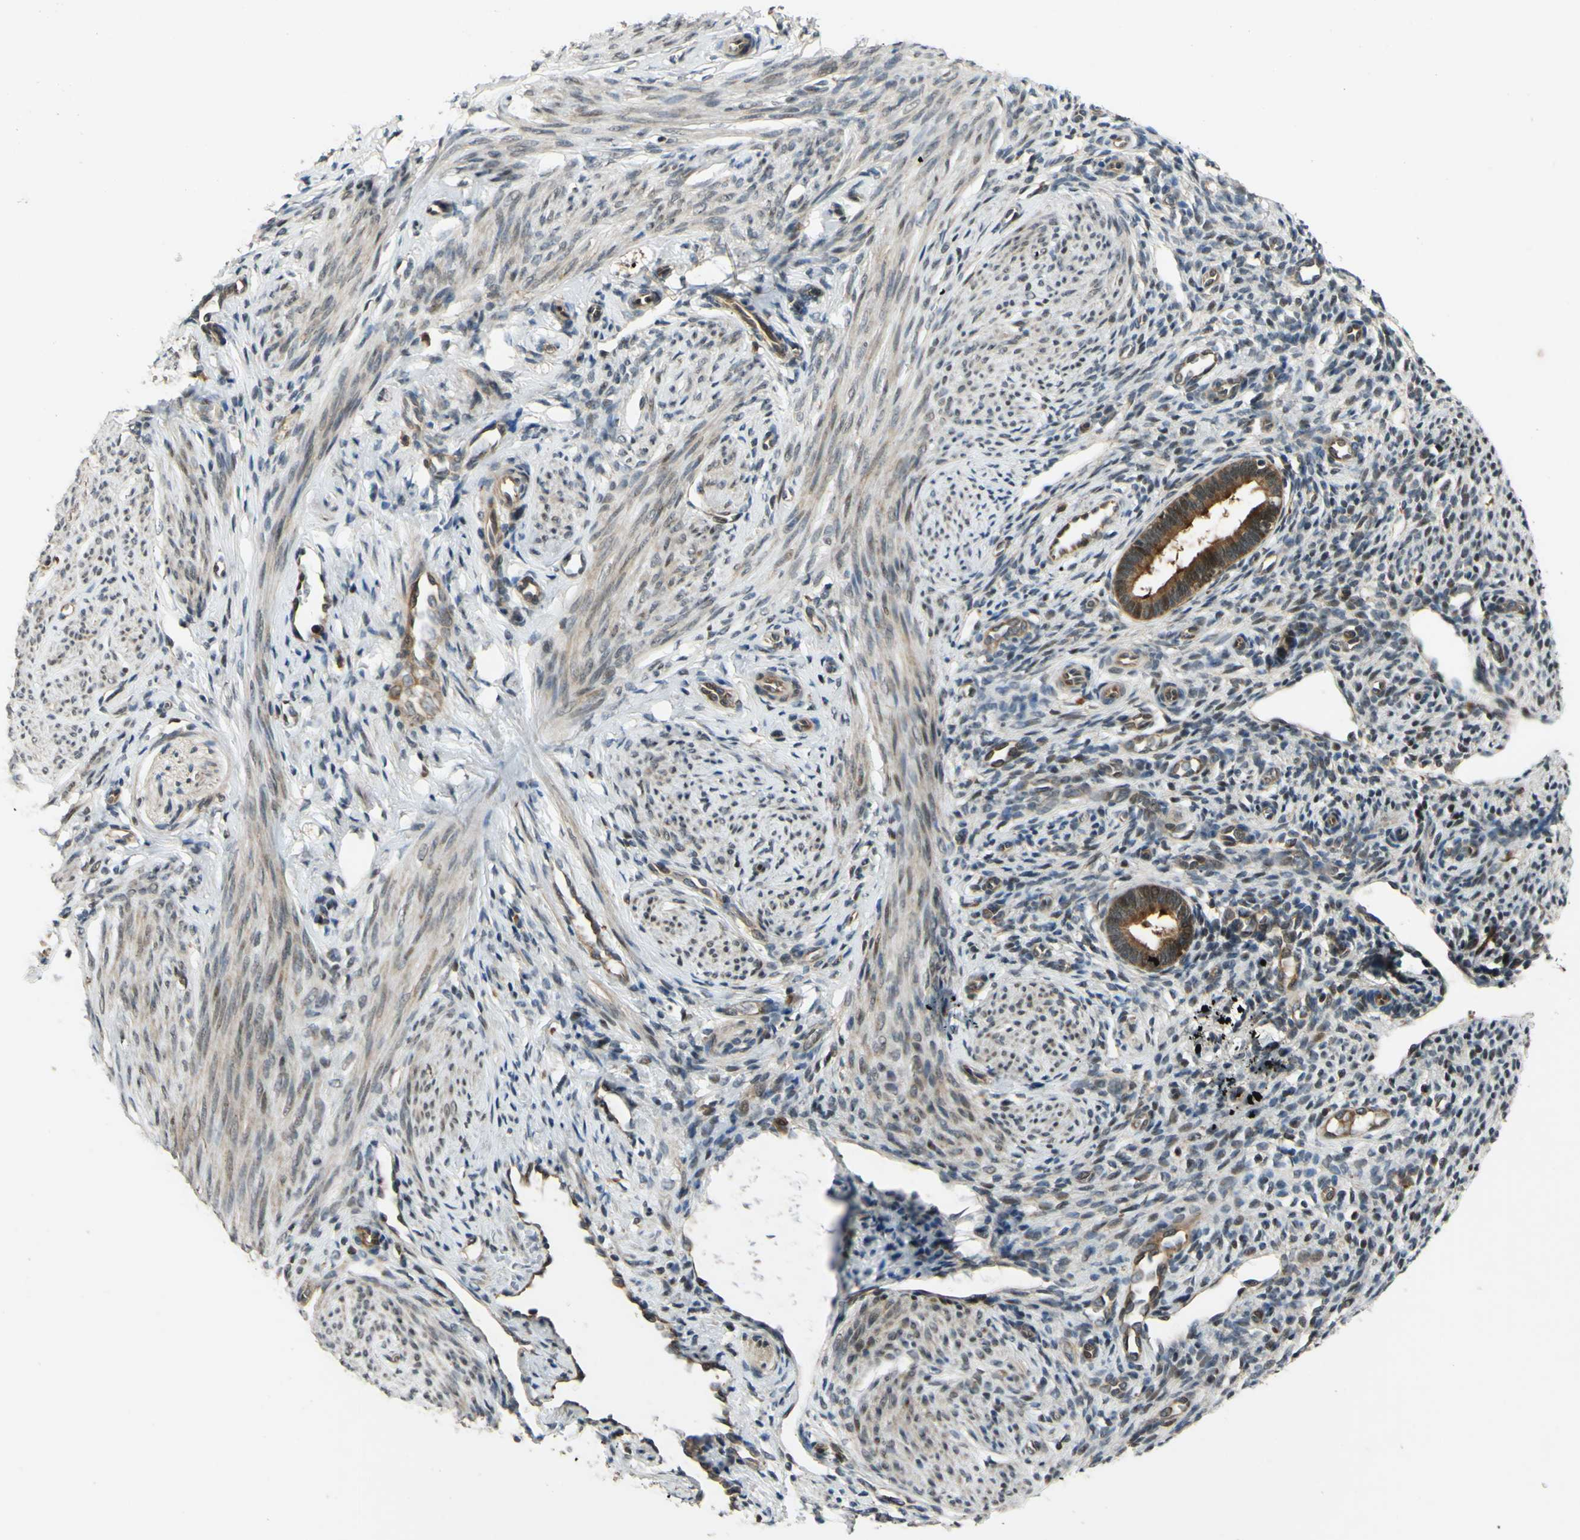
{"staining": {"intensity": "weak", "quantity": "25%-75%", "location": "cytoplasmic/membranous,nuclear"}, "tissue": "endometrium", "cell_type": "Cells in endometrial stroma", "image_type": "normal", "snomed": [{"axis": "morphology", "description": "Normal tissue, NOS"}, {"axis": "topography", "description": "Endometrium"}], "caption": "Benign endometrium reveals weak cytoplasmic/membranous,nuclear expression in approximately 25%-75% of cells in endometrial stroma, visualized by immunohistochemistry. (Stains: DAB (3,3'-diaminobenzidine) in brown, nuclei in blue, Microscopy: brightfield microscopy at high magnification).", "gene": "ABCC8", "patient": {"sex": "female", "age": 27}}